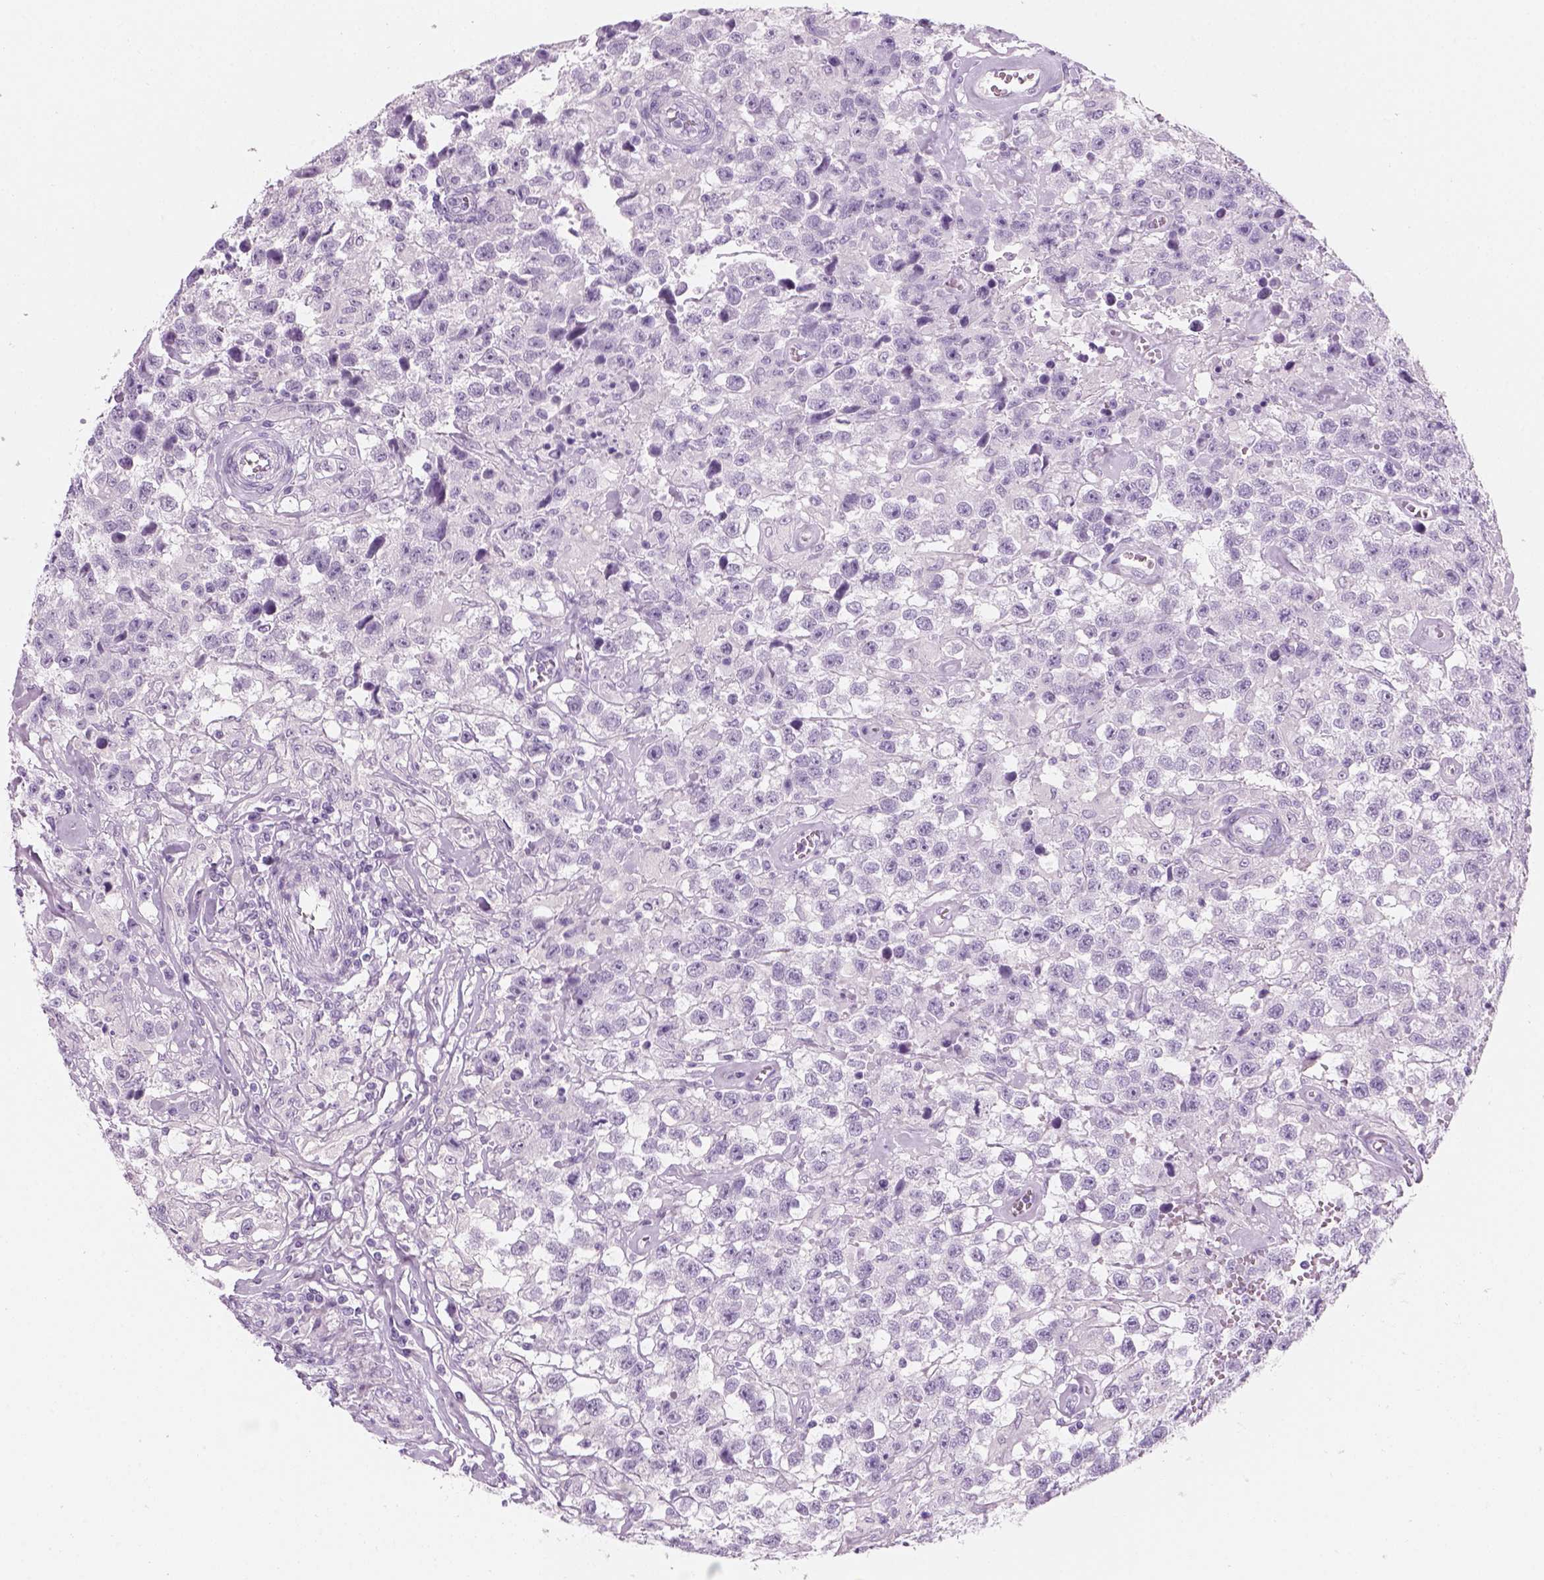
{"staining": {"intensity": "negative", "quantity": "none", "location": "none"}, "tissue": "testis cancer", "cell_type": "Tumor cells", "image_type": "cancer", "snomed": [{"axis": "morphology", "description": "Seminoma, NOS"}, {"axis": "topography", "description": "Testis"}], "caption": "Seminoma (testis) stained for a protein using immunohistochemistry (IHC) displays no staining tumor cells.", "gene": "KRTAP11-1", "patient": {"sex": "male", "age": 43}}